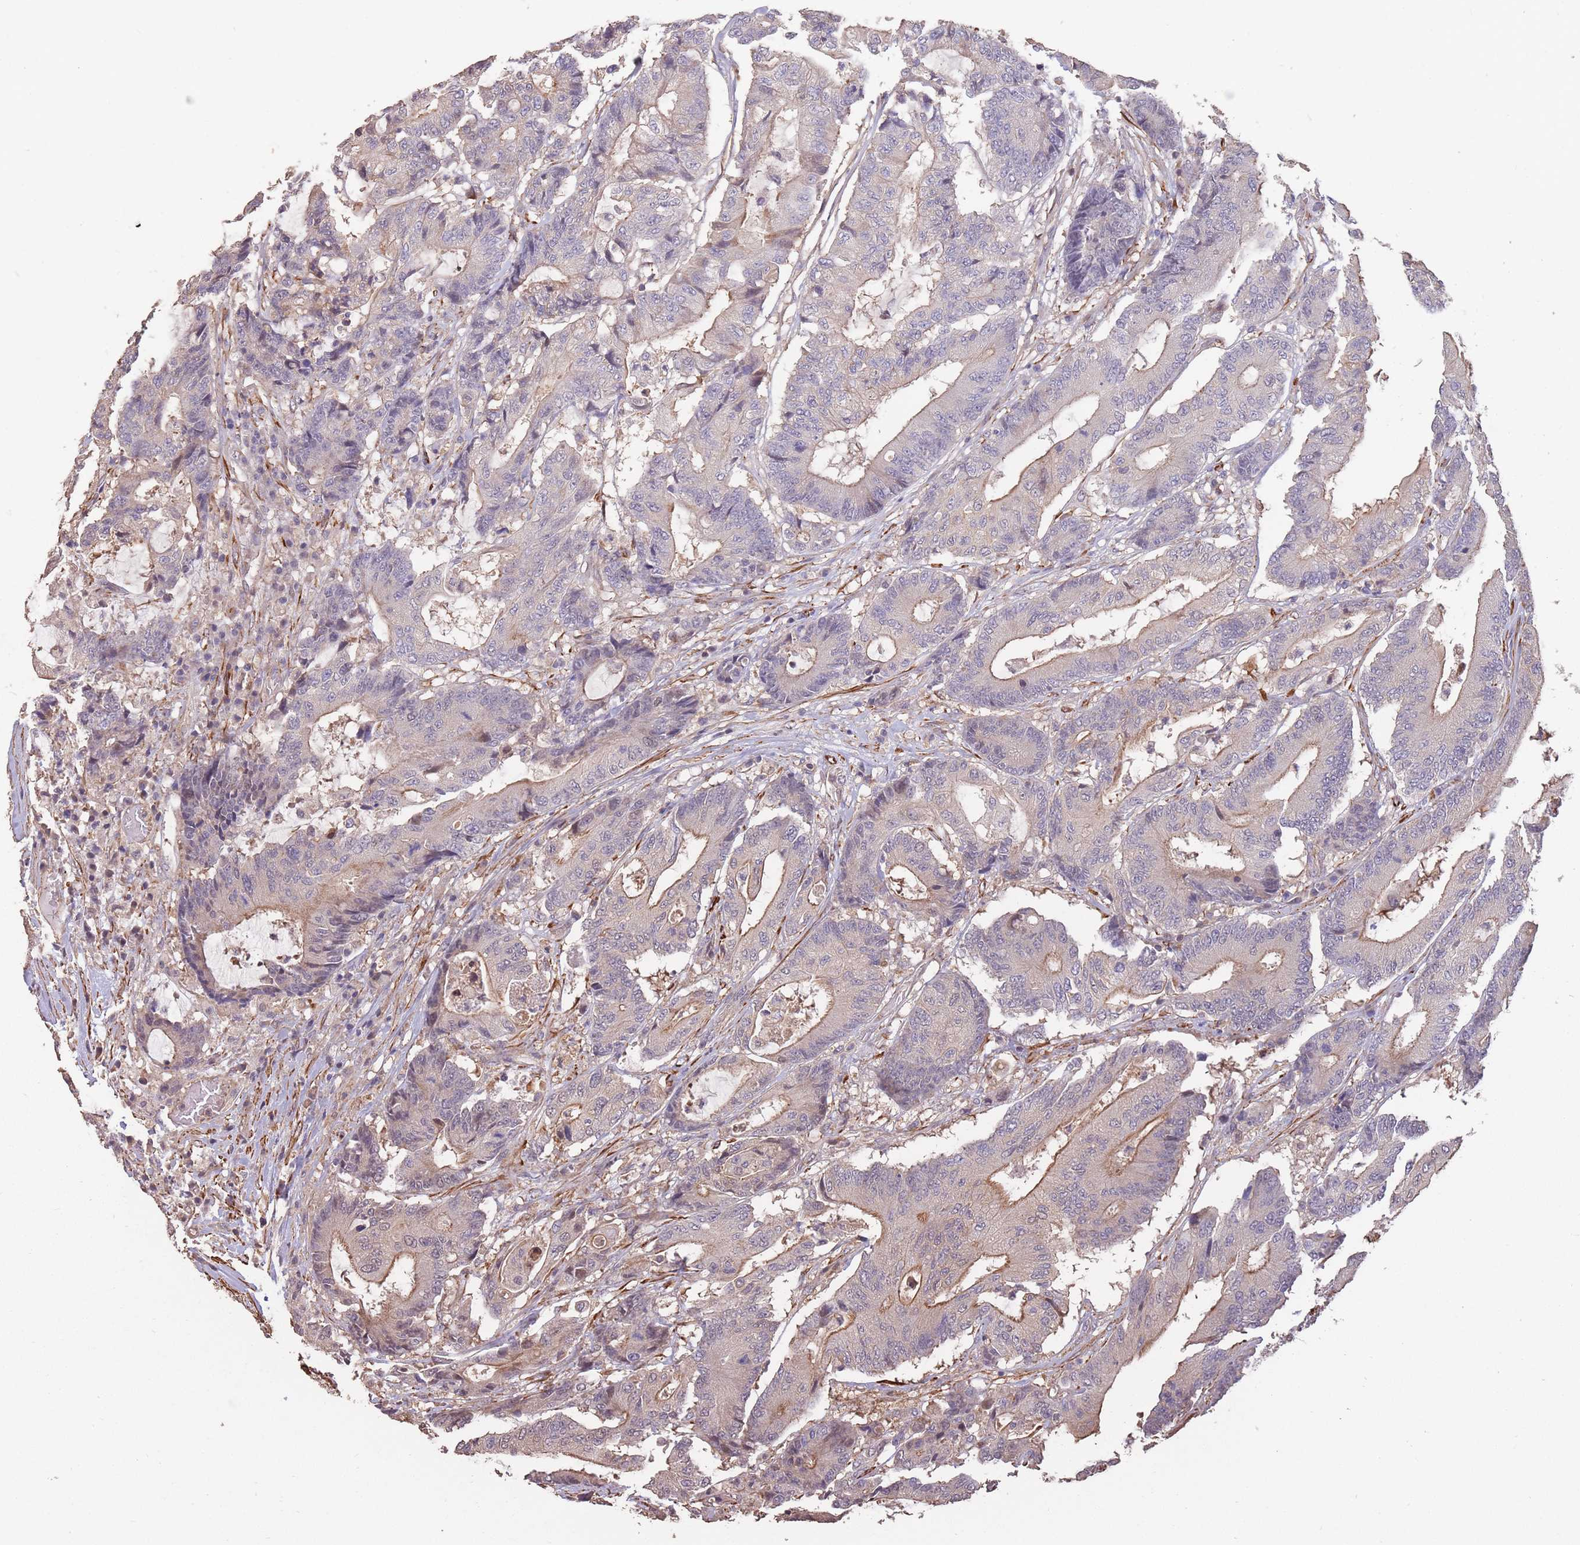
{"staining": {"intensity": "moderate", "quantity": "<25%", "location": "cytoplasmic/membranous"}, "tissue": "colorectal cancer", "cell_type": "Tumor cells", "image_type": "cancer", "snomed": [{"axis": "morphology", "description": "Adenocarcinoma, NOS"}, {"axis": "topography", "description": "Colon"}], "caption": "Immunohistochemistry (IHC) image of colorectal cancer (adenocarcinoma) stained for a protein (brown), which shows low levels of moderate cytoplasmic/membranous staining in about <25% of tumor cells.", "gene": "NLRC4", "patient": {"sex": "female", "age": 84}}